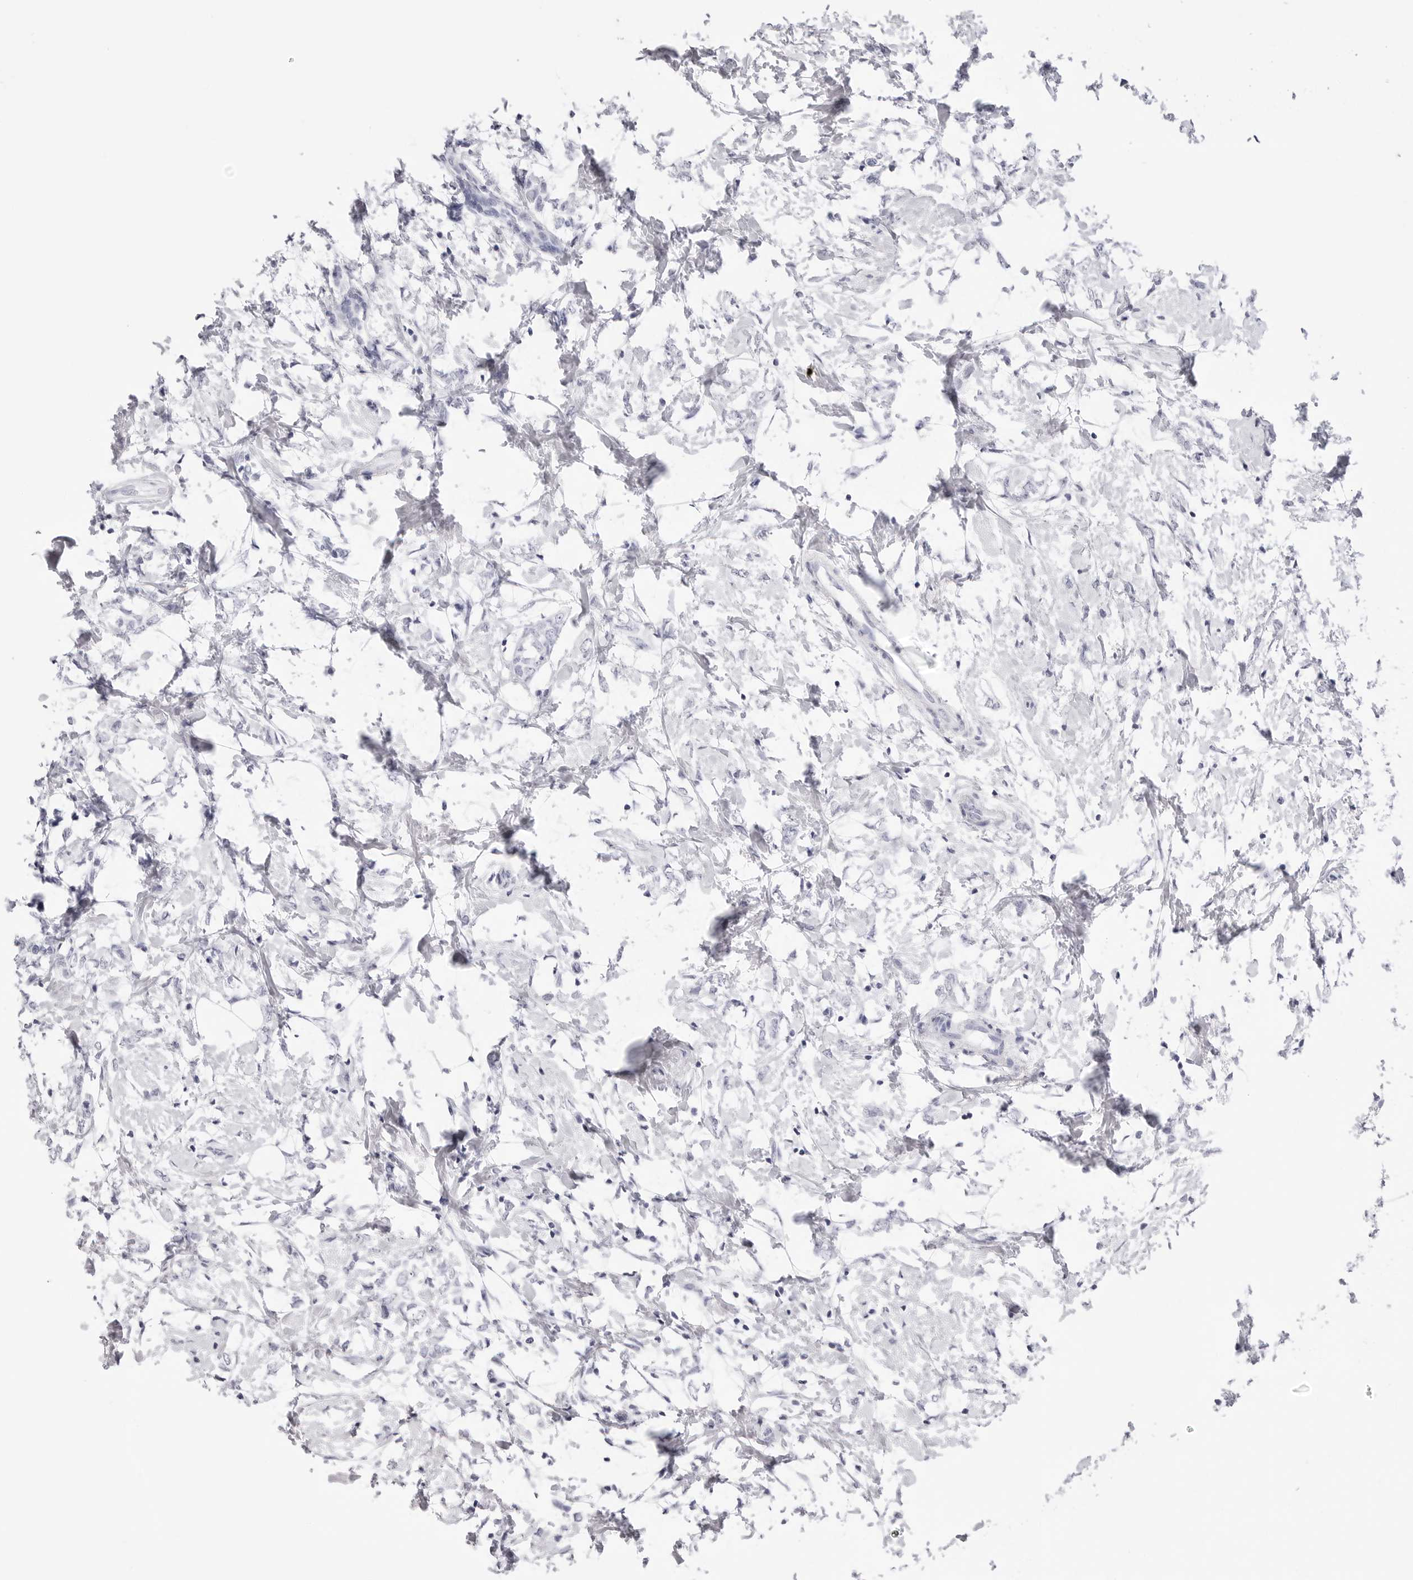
{"staining": {"intensity": "negative", "quantity": "none", "location": "none"}, "tissue": "breast cancer", "cell_type": "Tumor cells", "image_type": "cancer", "snomed": [{"axis": "morphology", "description": "Normal tissue, NOS"}, {"axis": "morphology", "description": "Lobular carcinoma"}, {"axis": "topography", "description": "Breast"}], "caption": "An immunohistochemistry micrograph of breast cancer is shown. There is no staining in tumor cells of breast cancer. (DAB IHC, high magnification).", "gene": "TSSK1B", "patient": {"sex": "female", "age": 47}}